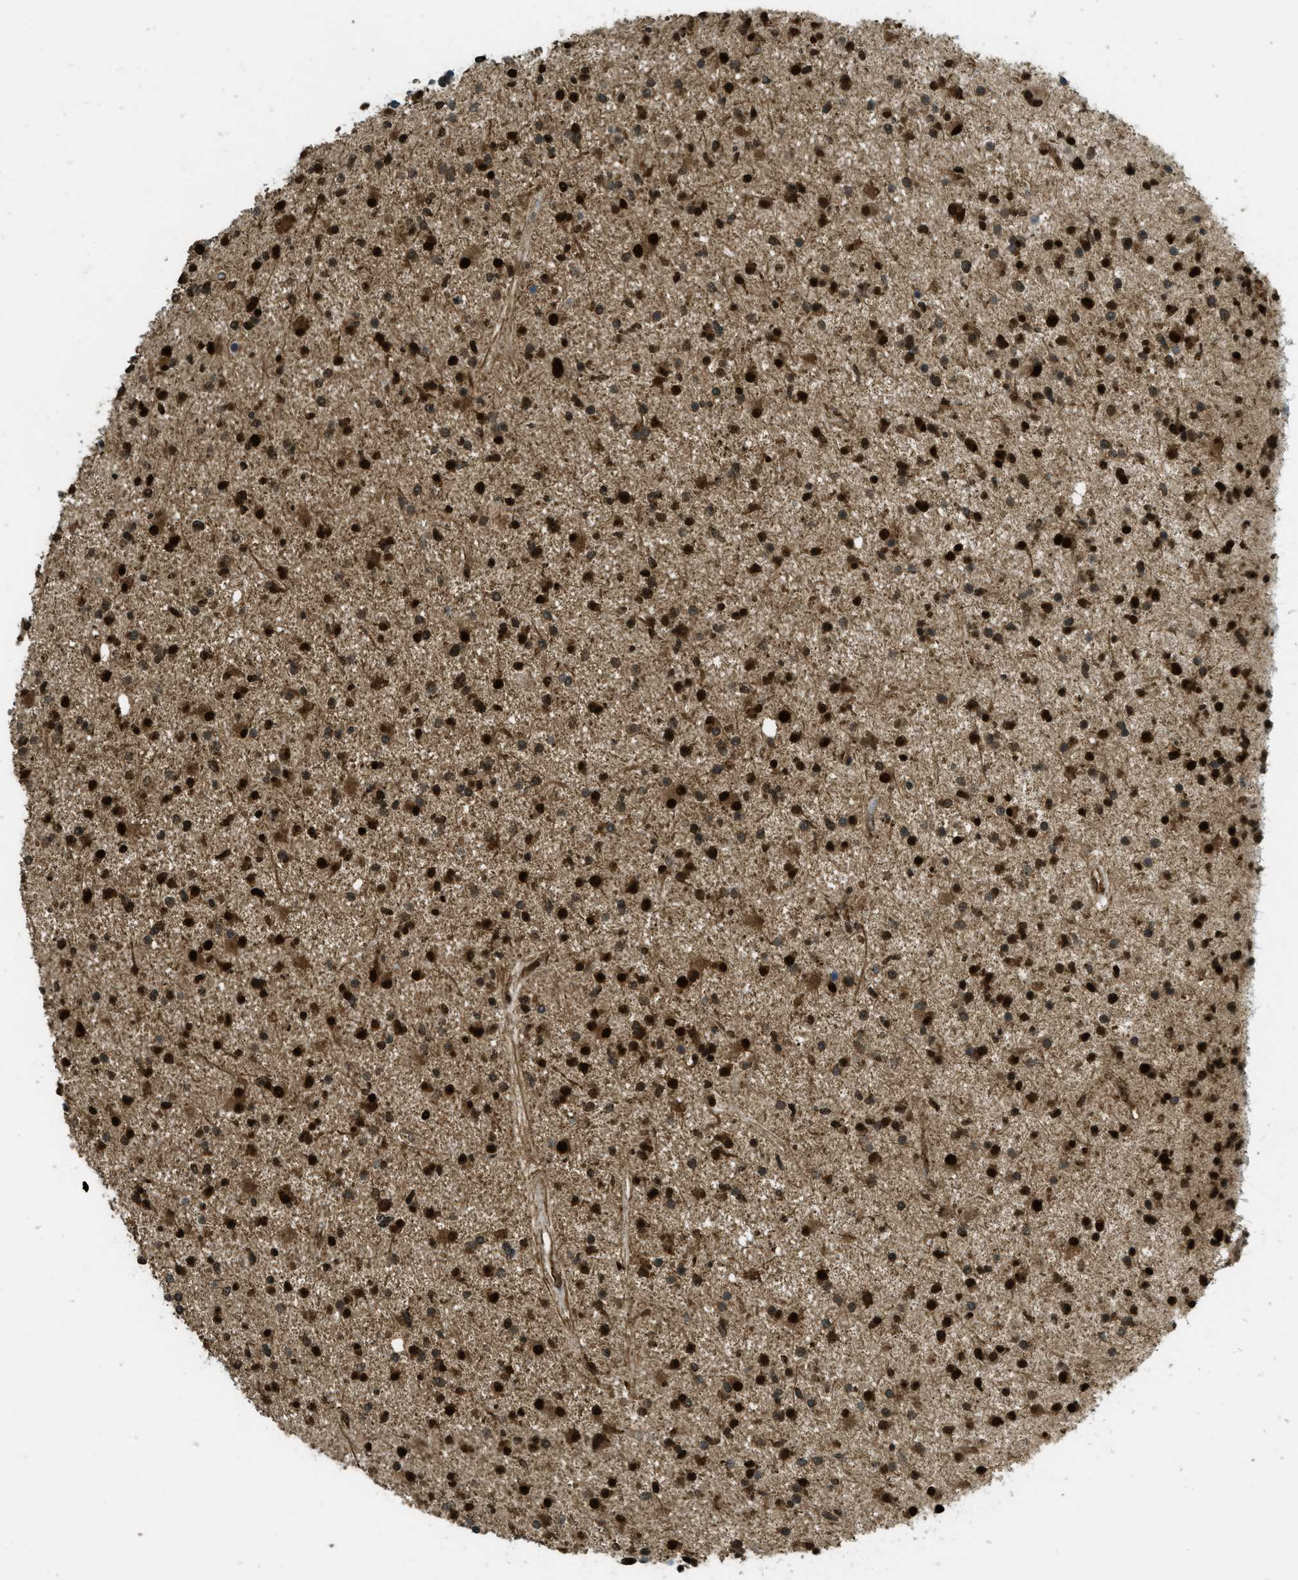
{"staining": {"intensity": "strong", "quantity": ">75%", "location": "nuclear"}, "tissue": "glioma", "cell_type": "Tumor cells", "image_type": "cancer", "snomed": [{"axis": "morphology", "description": "Glioma, malignant, High grade"}, {"axis": "topography", "description": "Brain"}], "caption": "The photomicrograph reveals immunohistochemical staining of glioma. There is strong nuclear staining is seen in approximately >75% of tumor cells.", "gene": "TNPO1", "patient": {"sex": "male", "age": 33}}